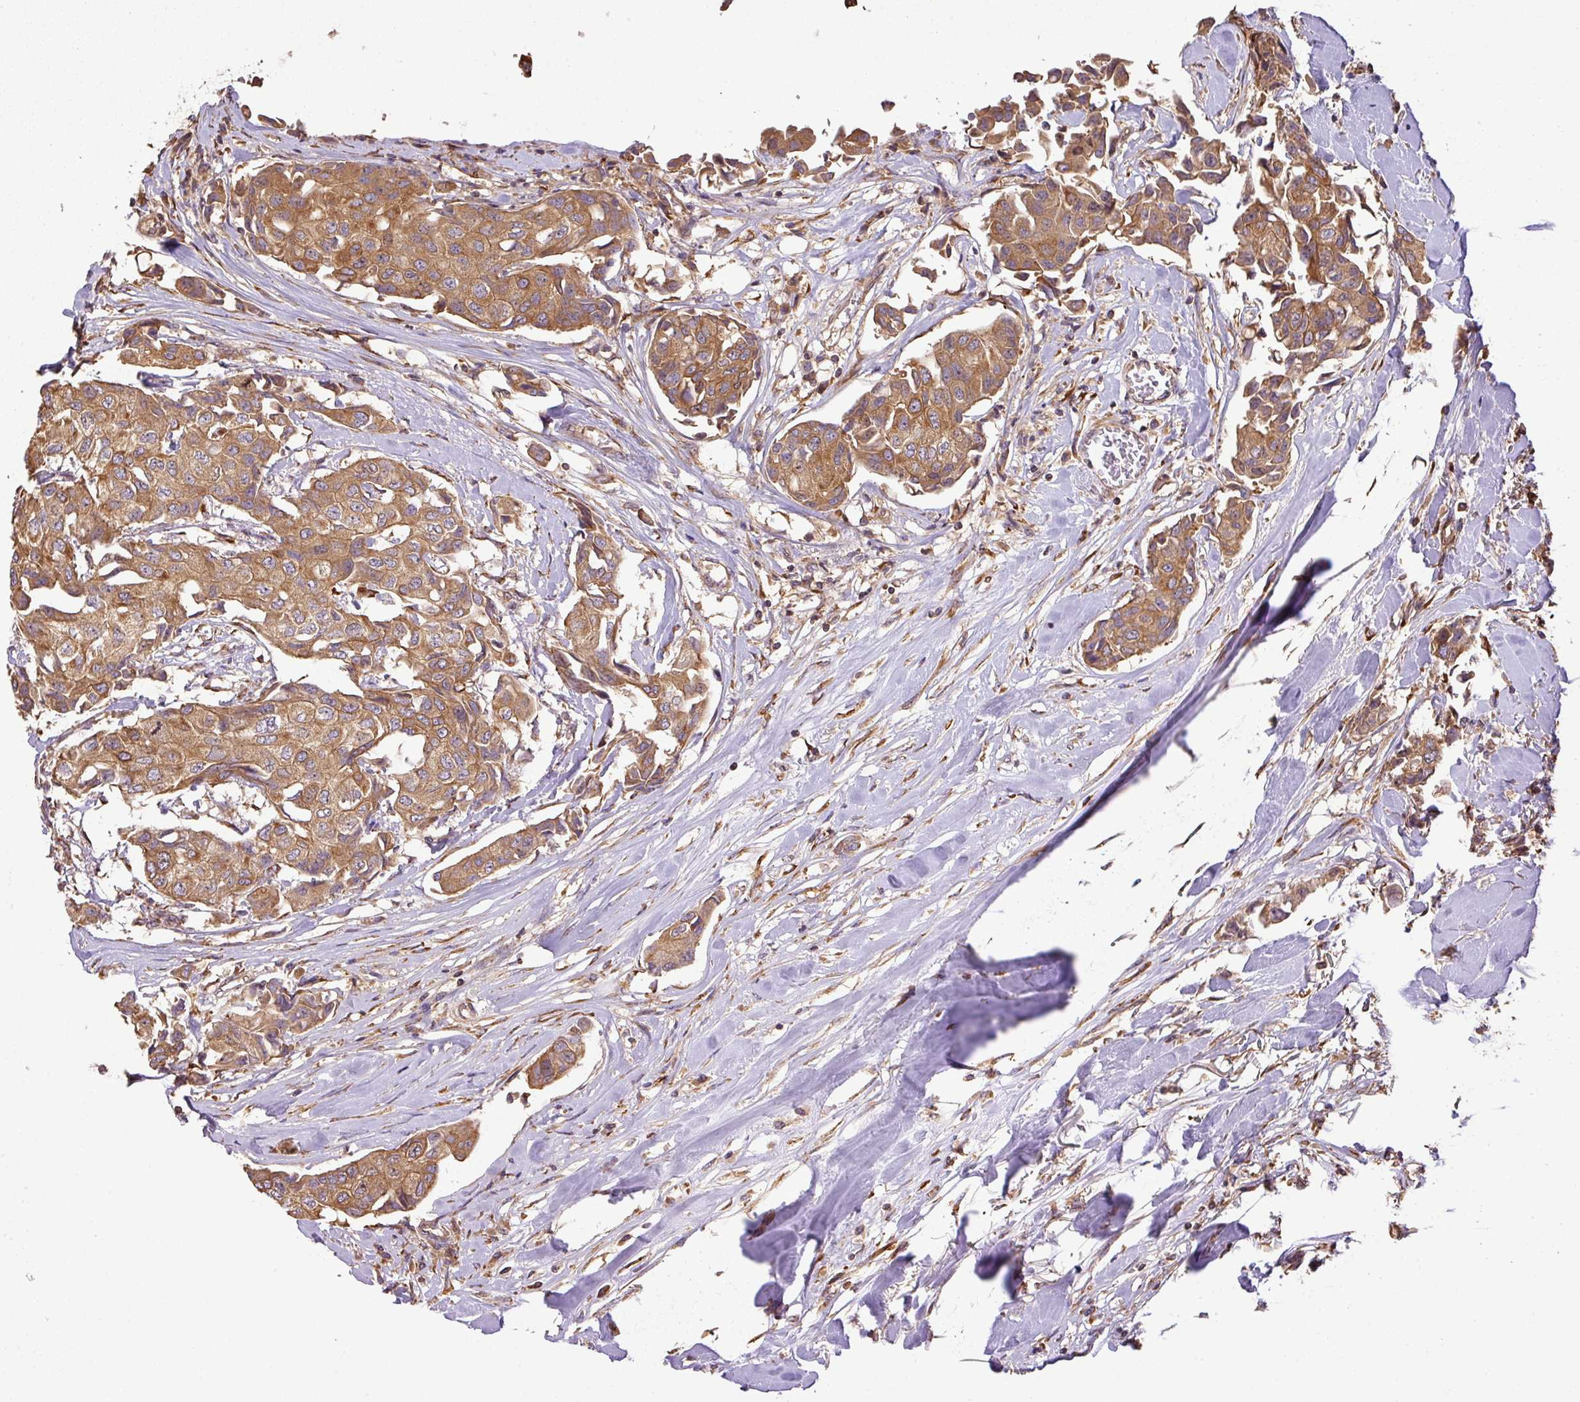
{"staining": {"intensity": "moderate", "quantity": ">75%", "location": "cytoplasmic/membranous"}, "tissue": "breast cancer", "cell_type": "Tumor cells", "image_type": "cancer", "snomed": [{"axis": "morphology", "description": "Duct carcinoma"}, {"axis": "topography", "description": "Breast"}], "caption": "This histopathology image displays immunohistochemistry (IHC) staining of breast infiltrating ductal carcinoma, with medium moderate cytoplasmic/membranous staining in about >75% of tumor cells.", "gene": "VENTX", "patient": {"sex": "female", "age": 80}}